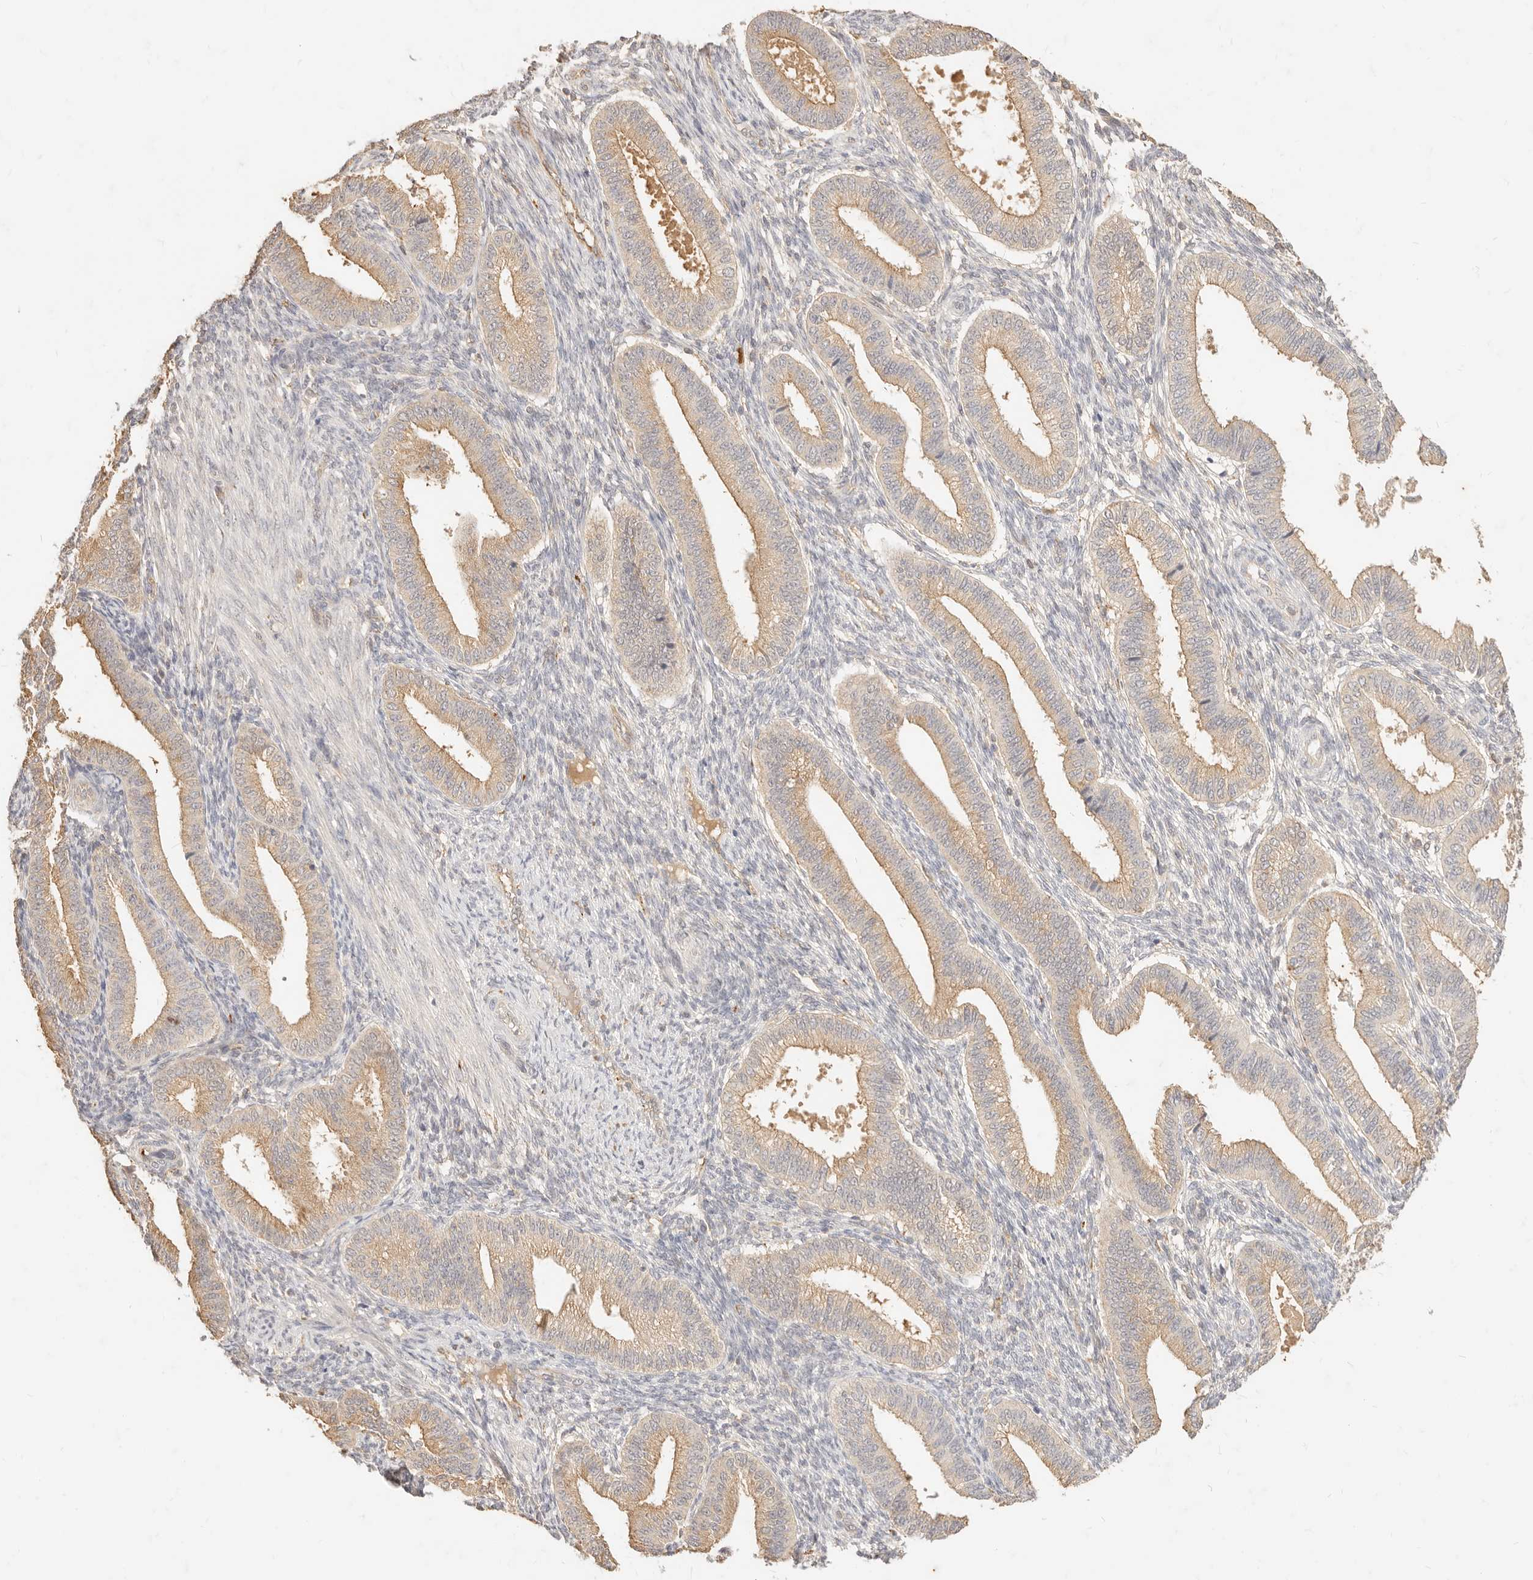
{"staining": {"intensity": "negative", "quantity": "none", "location": "none"}, "tissue": "endometrium", "cell_type": "Cells in endometrial stroma", "image_type": "normal", "snomed": [{"axis": "morphology", "description": "Normal tissue, NOS"}, {"axis": "topography", "description": "Endometrium"}], "caption": "Endometrium stained for a protein using immunohistochemistry (IHC) displays no expression cells in endometrial stroma.", "gene": "TMTC2", "patient": {"sex": "female", "age": 39}}